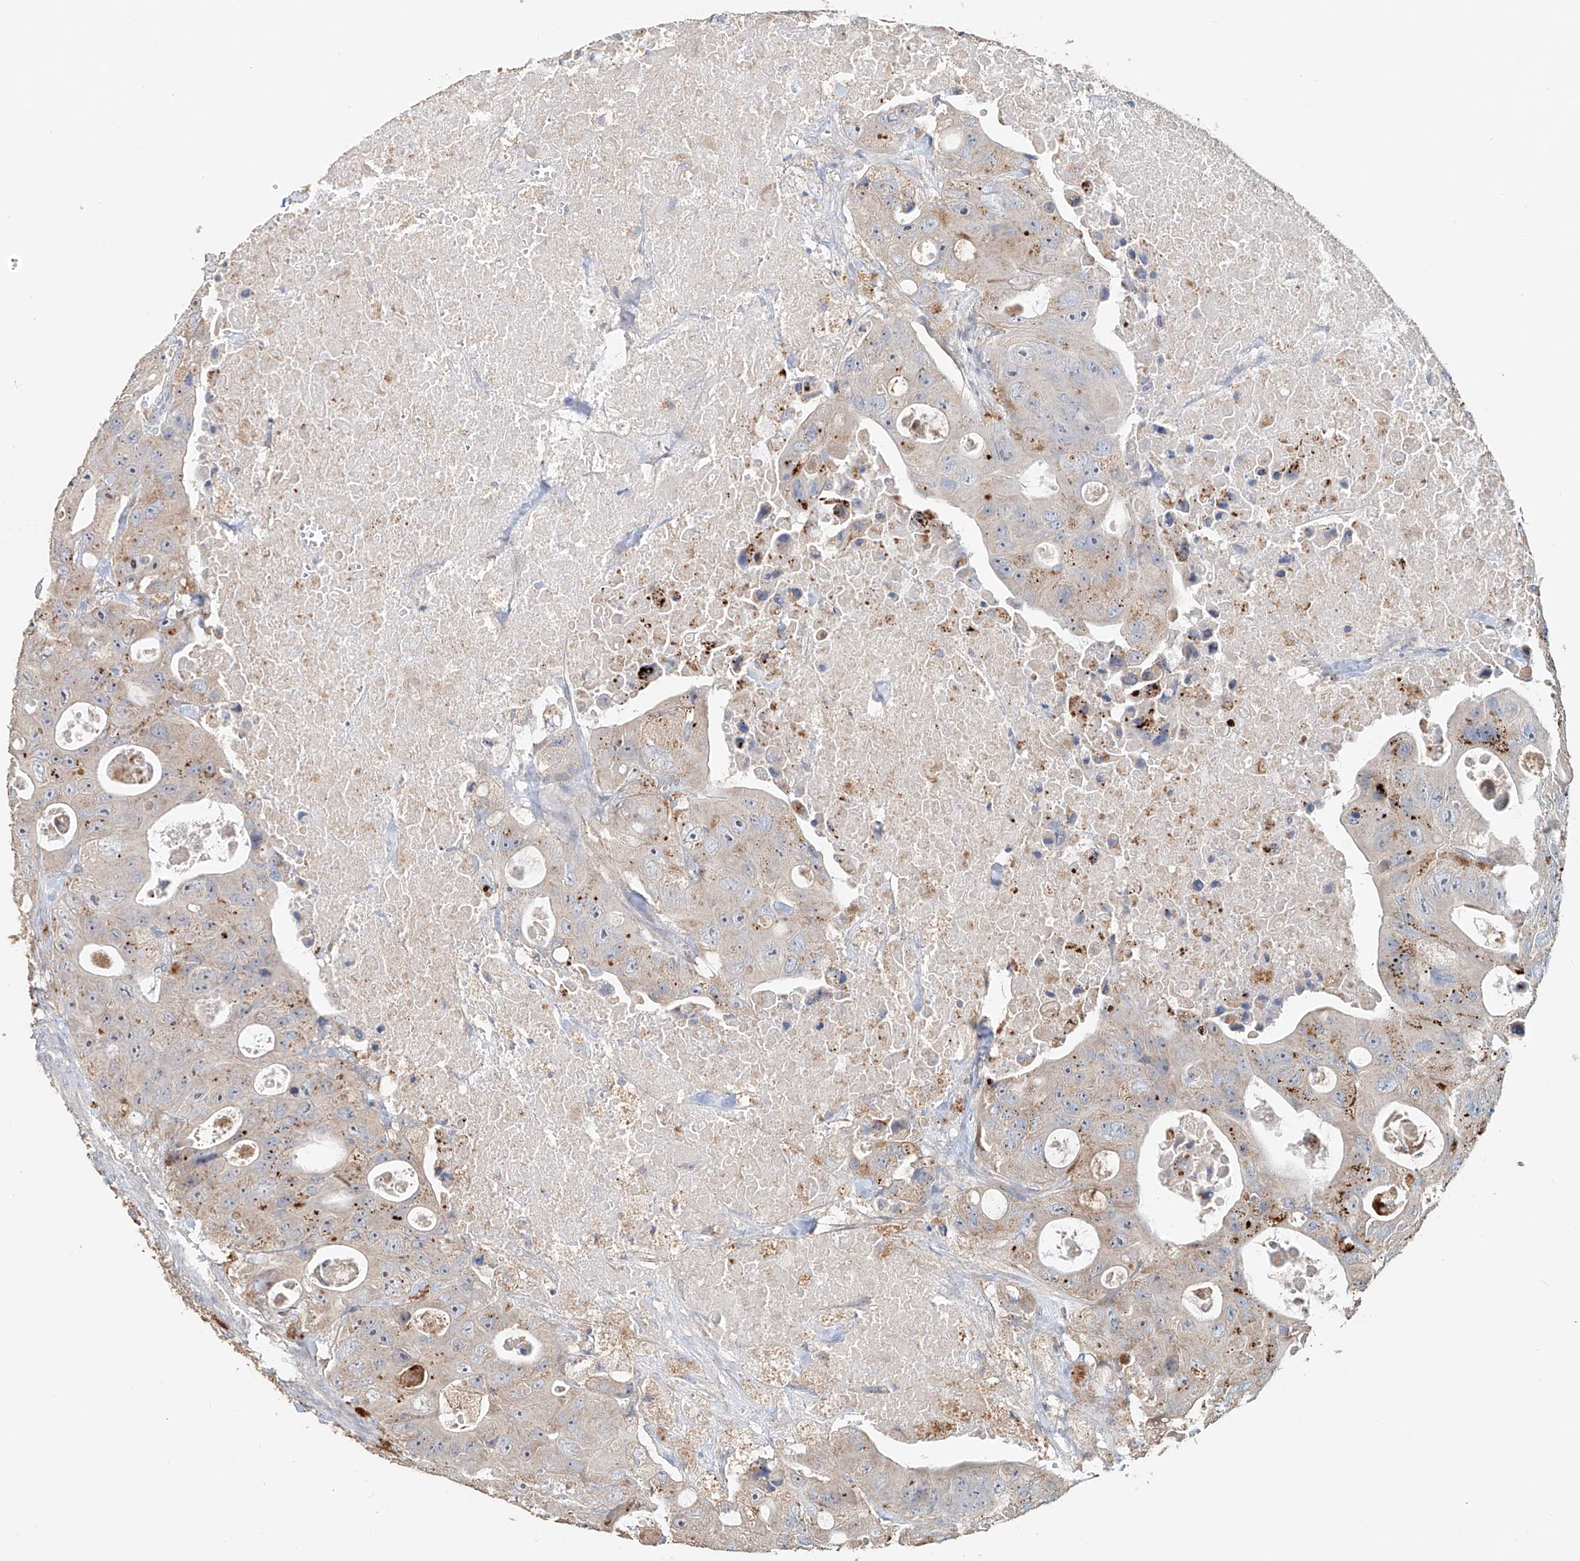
{"staining": {"intensity": "weak", "quantity": "25%-75%", "location": "cytoplasmic/membranous"}, "tissue": "colorectal cancer", "cell_type": "Tumor cells", "image_type": "cancer", "snomed": [{"axis": "morphology", "description": "Adenocarcinoma, NOS"}, {"axis": "topography", "description": "Colon"}], "caption": "An IHC photomicrograph of neoplastic tissue is shown. Protein staining in brown labels weak cytoplasmic/membranous positivity in colorectal adenocarcinoma within tumor cells. (DAB IHC, brown staining for protein, blue staining for nuclei).", "gene": "TRIM47", "patient": {"sex": "female", "age": 46}}